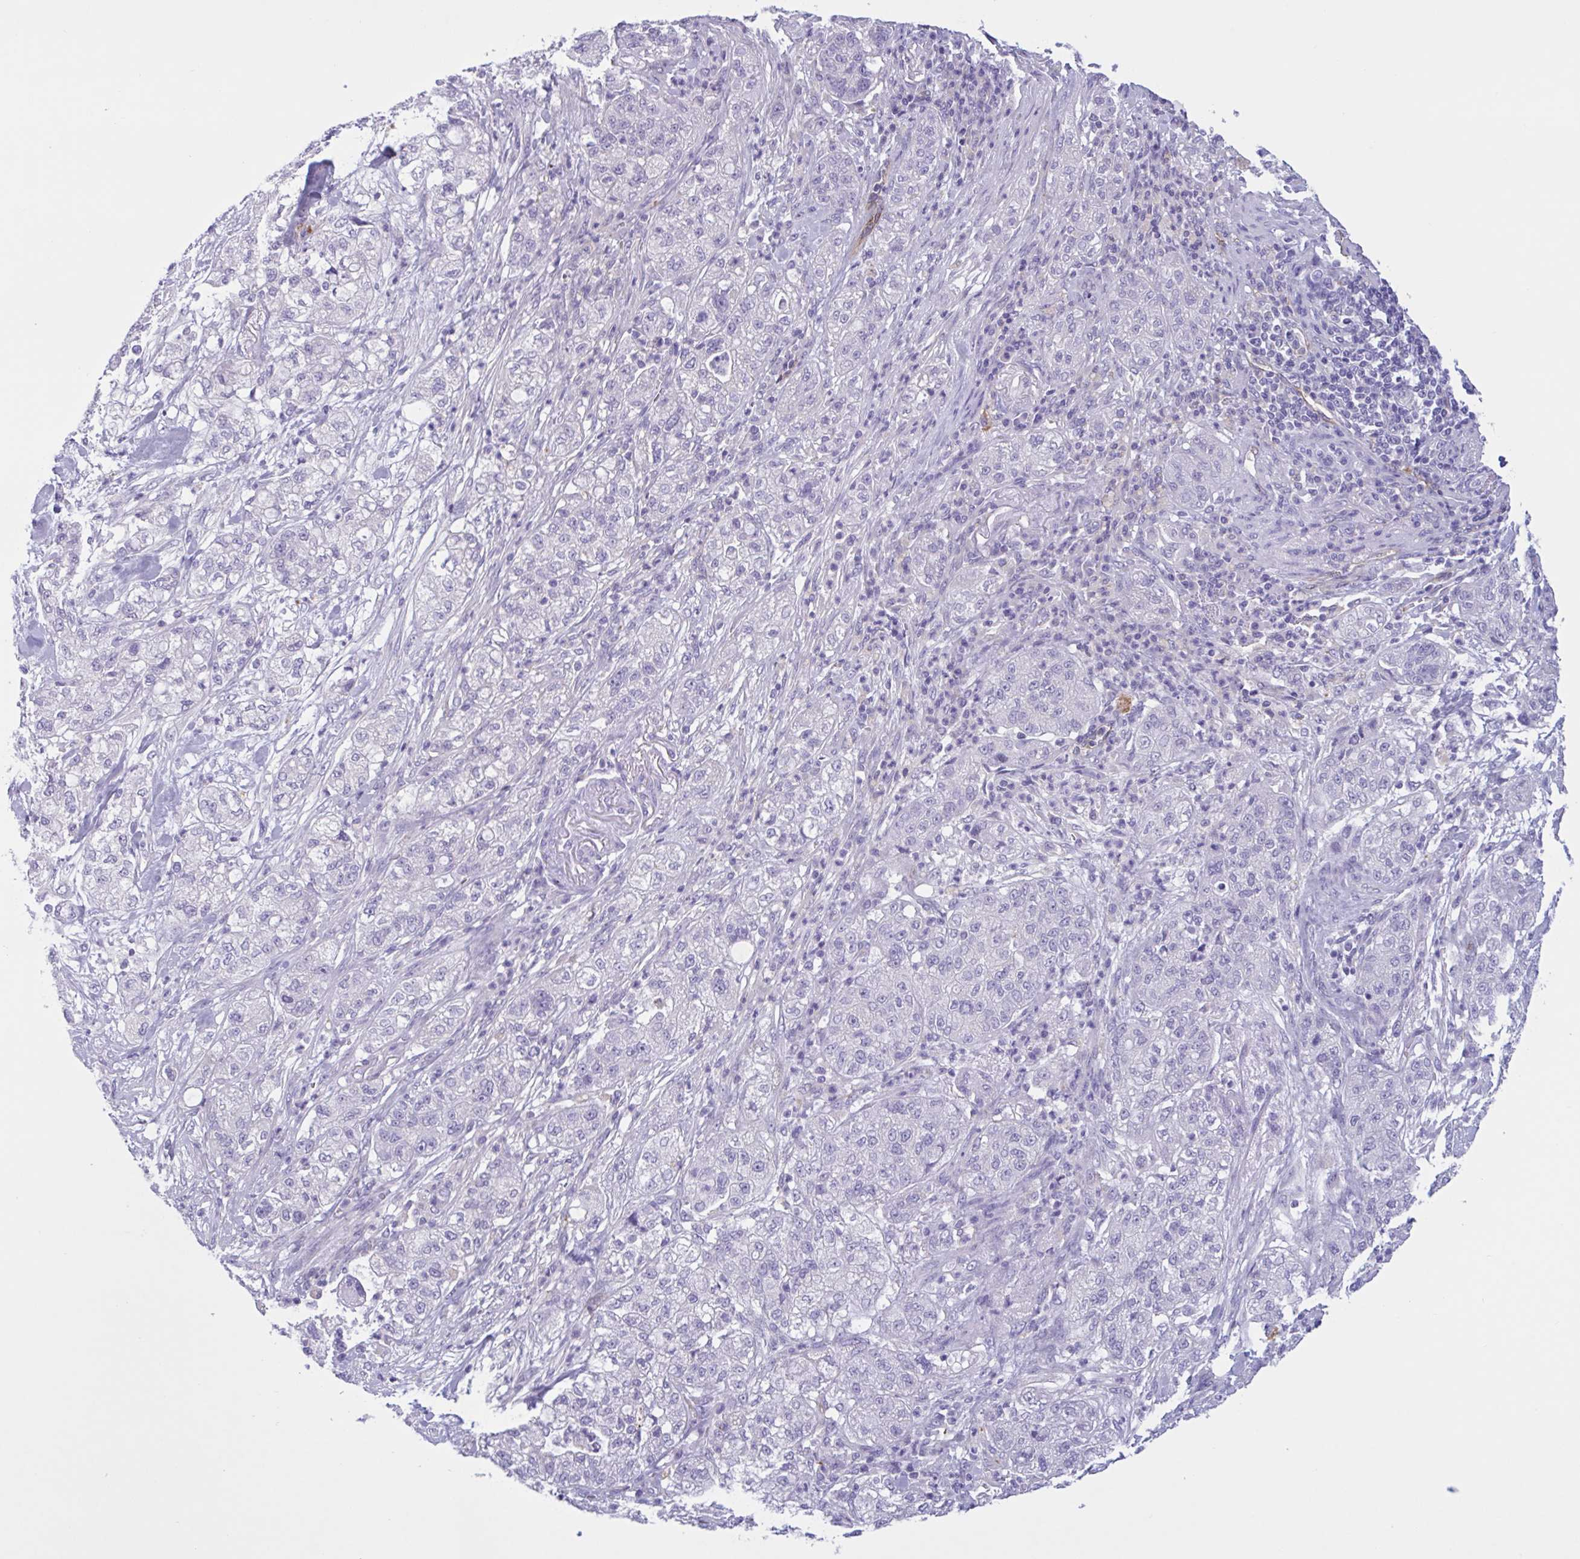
{"staining": {"intensity": "negative", "quantity": "none", "location": "none"}, "tissue": "pancreatic cancer", "cell_type": "Tumor cells", "image_type": "cancer", "snomed": [{"axis": "morphology", "description": "Adenocarcinoma, NOS"}, {"axis": "topography", "description": "Pancreas"}], "caption": "A high-resolution histopathology image shows immunohistochemistry (IHC) staining of pancreatic adenocarcinoma, which reveals no significant staining in tumor cells.", "gene": "RPL22L1", "patient": {"sex": "female", "age": 78}}